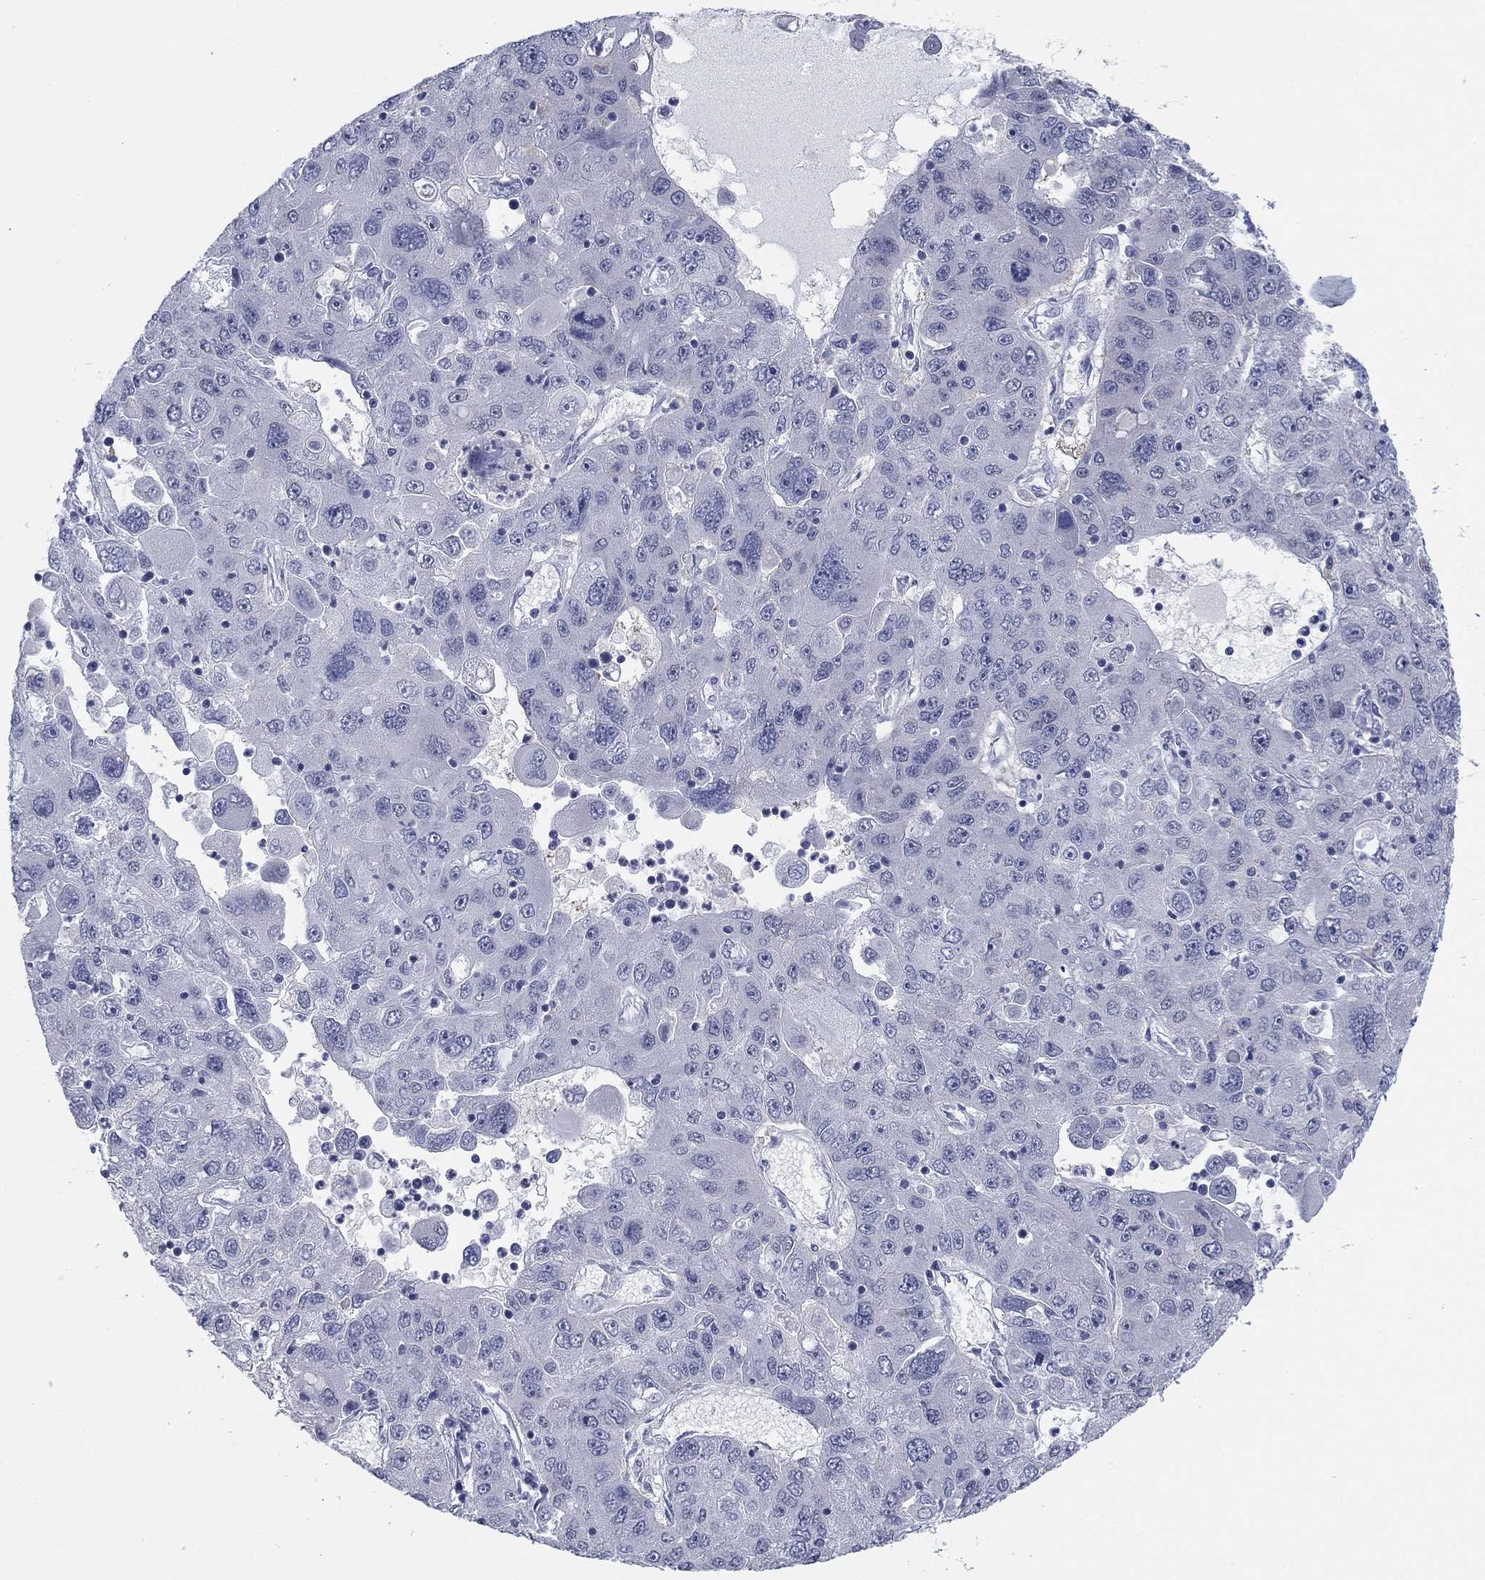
{"staining": {"intensity": "negative", "quantity": "none", "location": "none"}, "tissue": "stomach cancer", "cell_type": "Tumor cells", "image_type": "cancer", "snomed": [{"axis": "morphology", "description": "Adenocarcinoma, NOS"}, {"axis": "topography", "description": "Stomach"}], "caption": "Tumor cells show no significant protein positivity in stomach adenocarcinoma.", "gene": "DNAL1", "patient": {"sex": "male", "age": 56}}